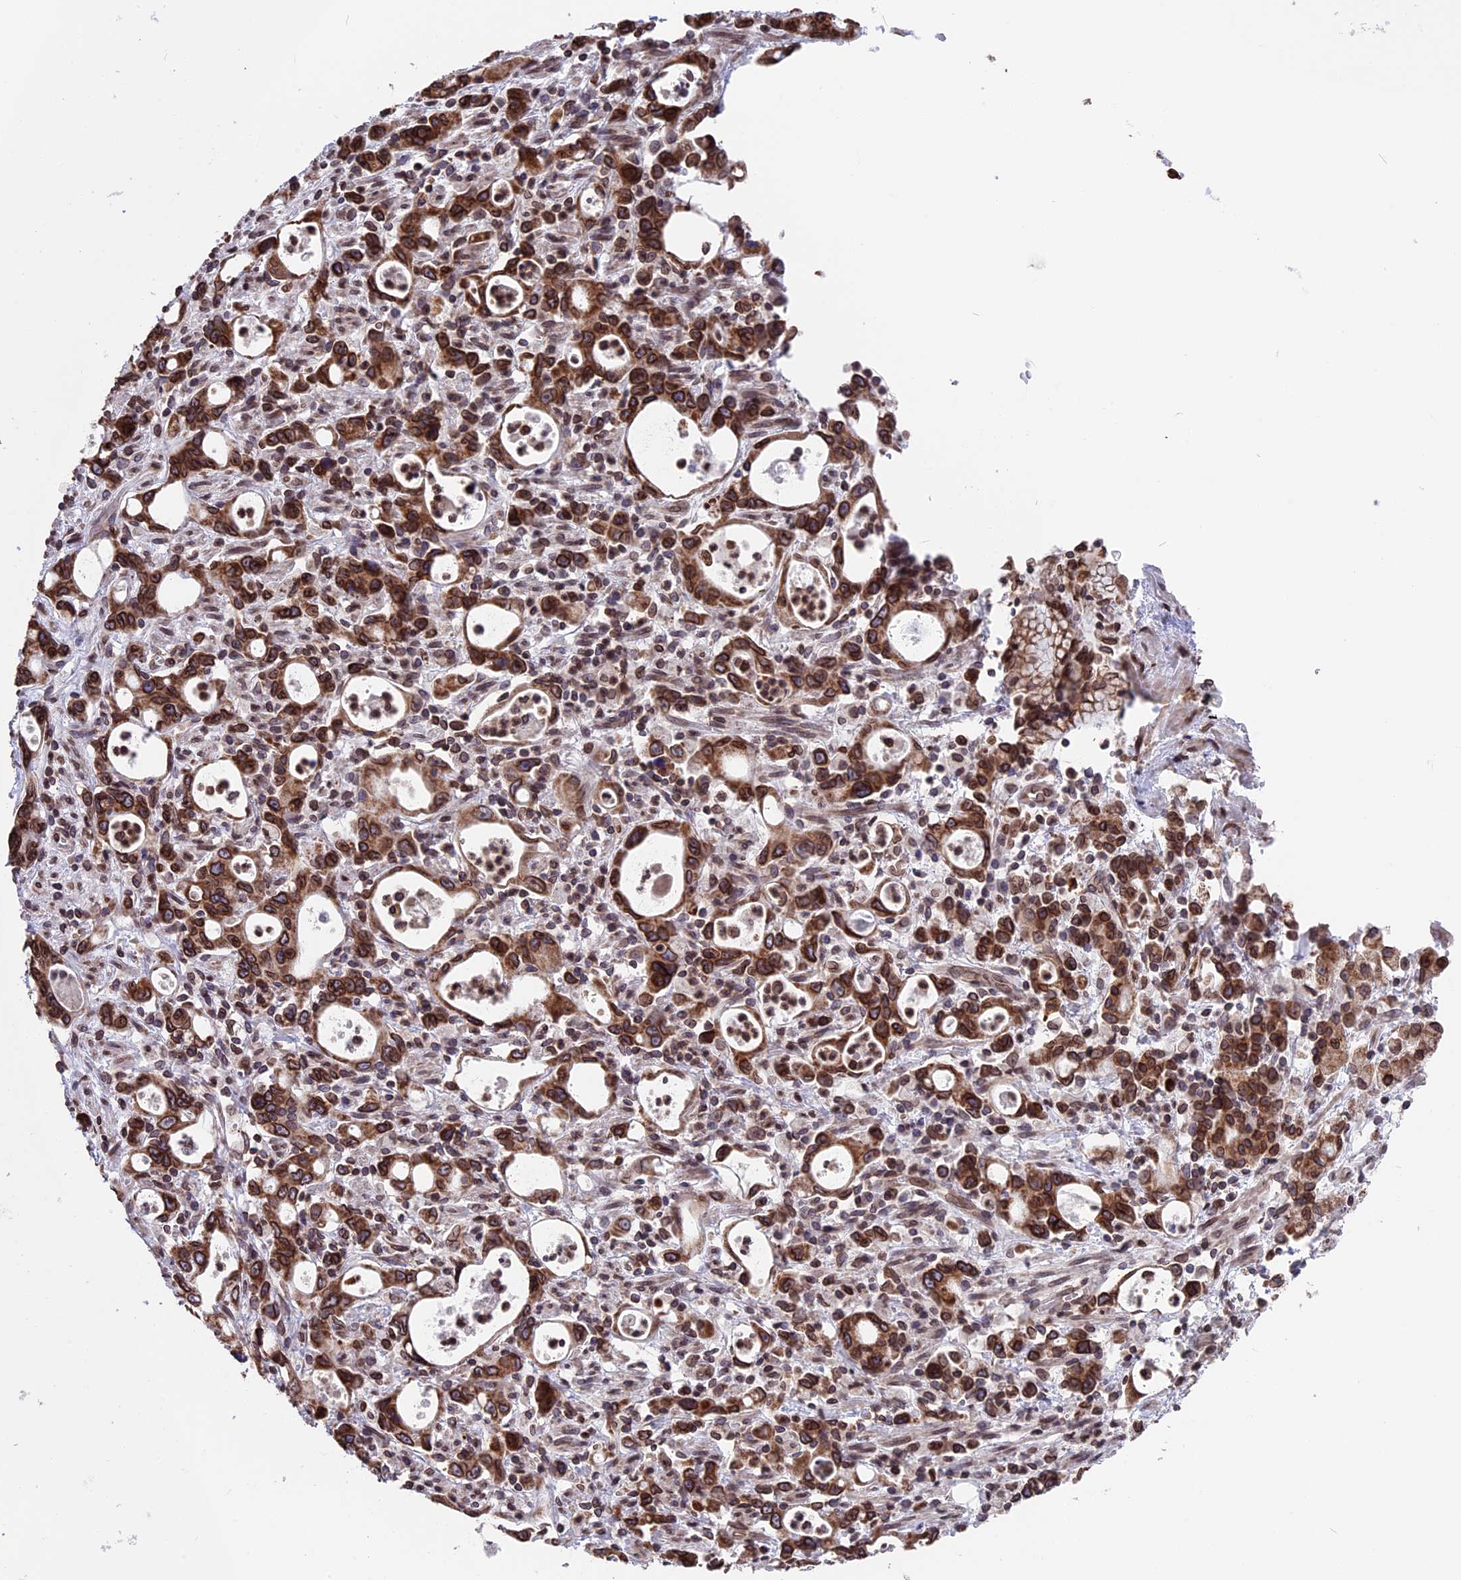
{"staining": {"intensity": "strong", "quantity": ">75%", "location": "cytoplasmic/membranous,nuclear"}, "tissue": "stomach cancer", "cell_type": "Tumor cells", "image_type": "cancer", "snomed": [{"axis": "morphology", "description": "Adenocarcinoma, NOS"}, {"axis": "topography", "description": "Stomach, lower"}], "caption": "Approximately >75% of tumor cells in human stomach adenocarcinoma demonstrate strong cytoplasmic/membranous and nuclear protein expression as visualized by brown immunohistochemical staining.", "gene": "PTCHD4", "patient": {"sex": "female", "age": 43}}